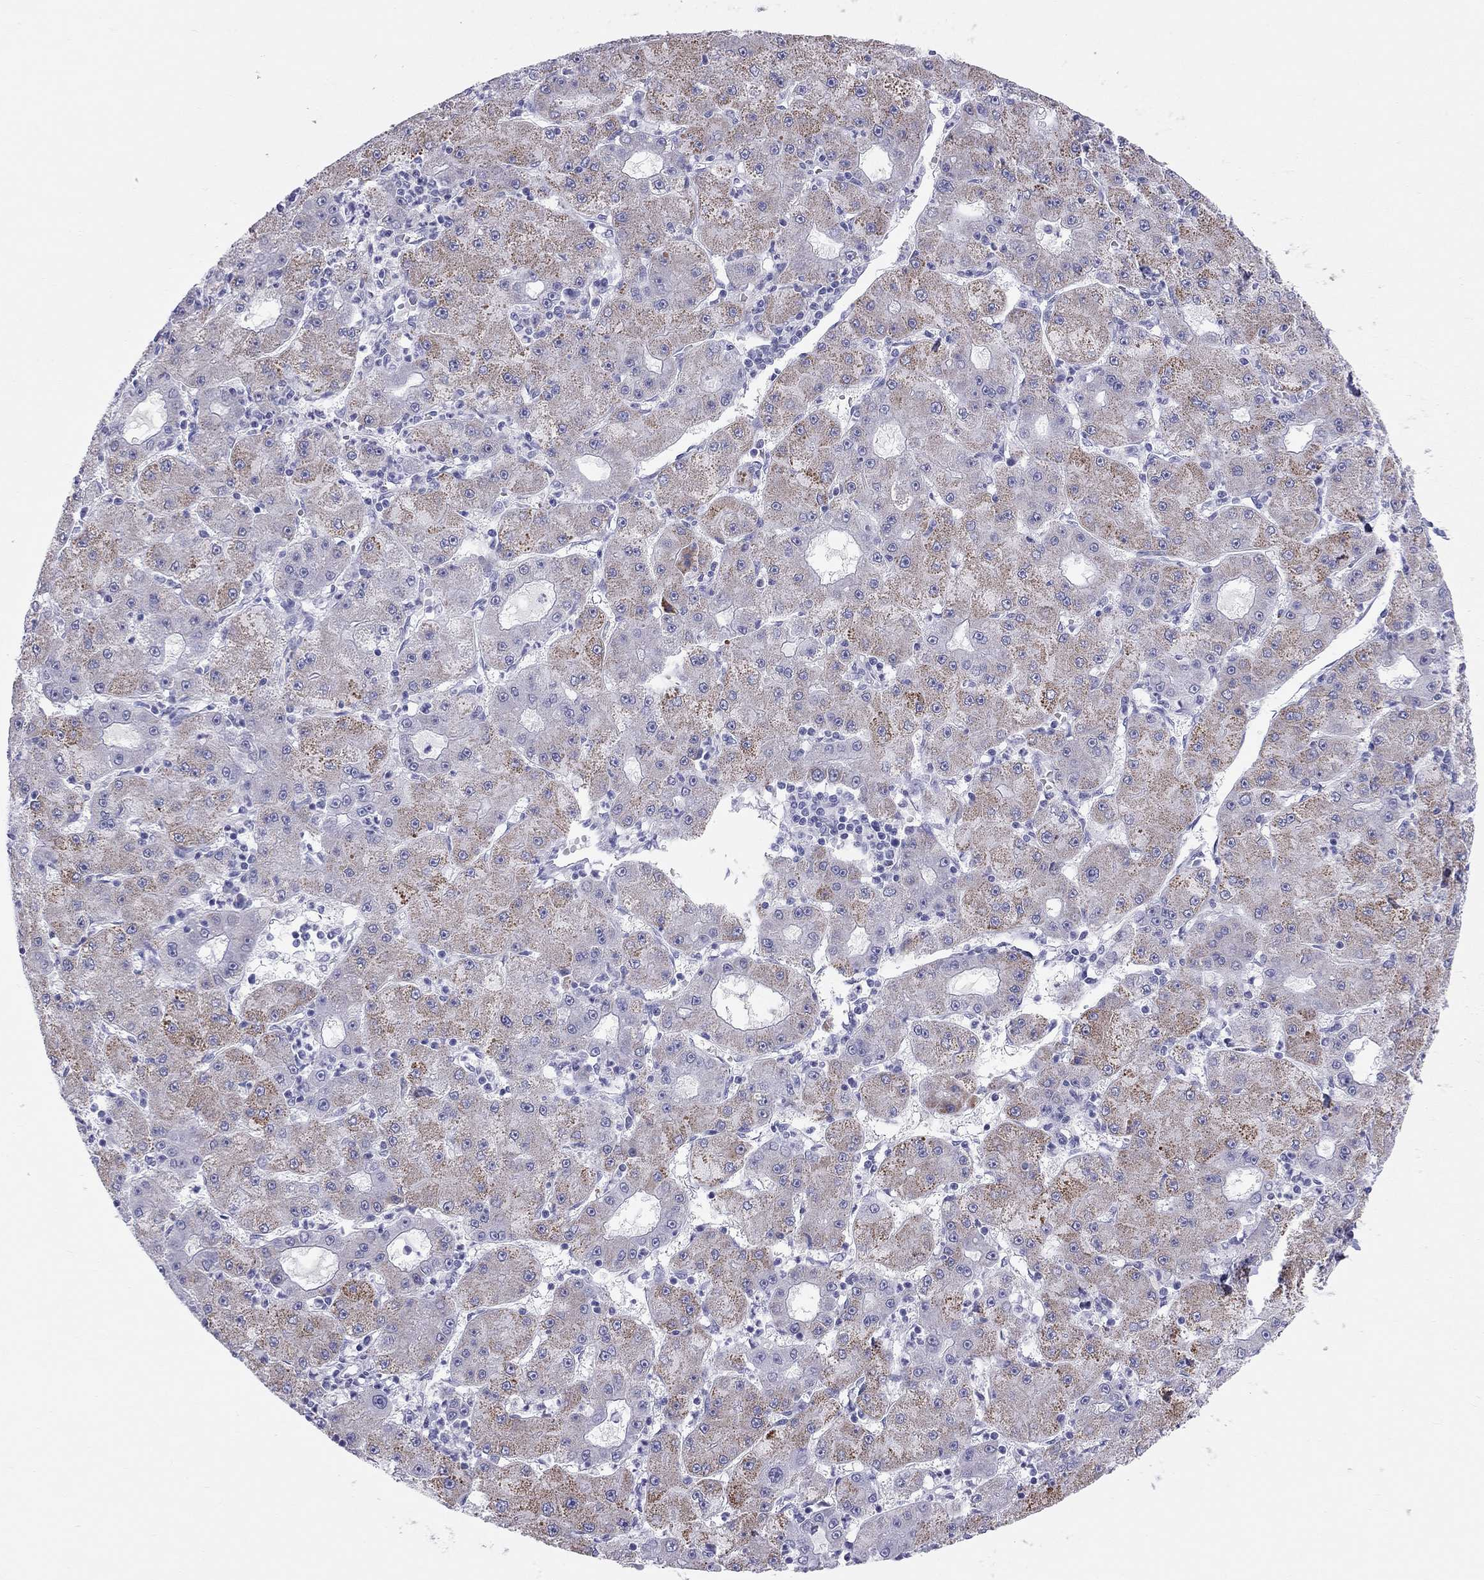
{"staining": {"intensity": "moderate", "quantity": "25%-75%", "location": "cytoplasmic/membranous"}, "tissue": "liver cancer", "cell_type": "Tumor cells", "image_type": "cancer", "snomed": [{"axis": "morphology", "description": "Carcinoma, Hepatocellular, NOS"}, {"axis": "topography", "description": "Liver"}], "caption": "This micrograph reveals liver cancer stained with IHC to label a protein in brown. The cytoplasmic/membranous of tumor cells show moderate positivity for the protein. Nuclei are counter-stained blue.", "gene": "TRPM3", "patient": {"sex": "male", "age": 73}}